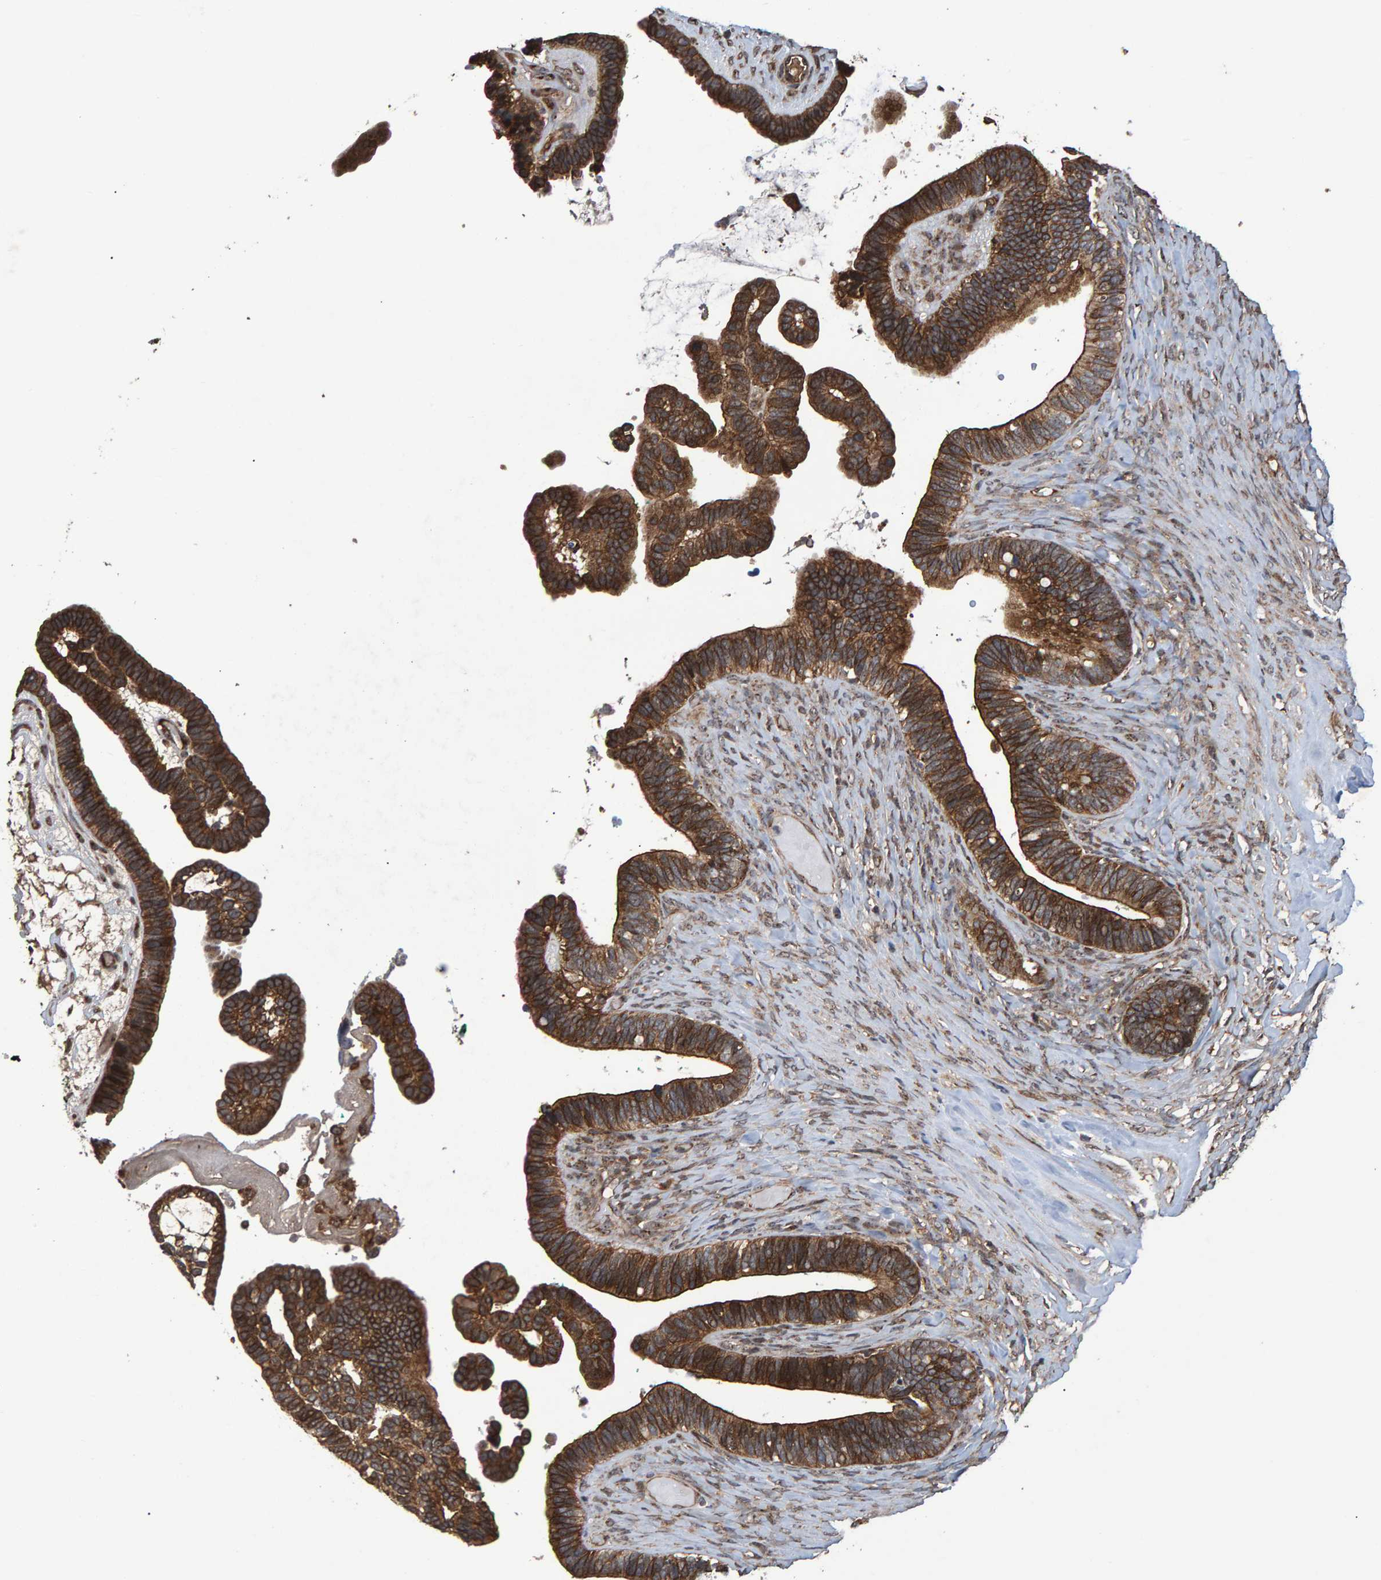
{"staining": {"intensity": "strong", "quantity": ">75%", "location": "cytoplasmic/membranous"}, "tissue": "ovarian cancer", "cell_type": "Tumor cells", "image_type": "cancer", "snomed": [{"axis": "morphology", "description": "Cystadenocarcinoma, serous, NOS"}, {"axis": "topography", "description": "Ovary"}], "caption": "Ovarian serous cystadenocarcinoma tissue shows strong cytoplasmic/membranous expression in about >75% of tumor cells", "gene": "TRIM68", "patient": {"sex": "female", "age": 56}}